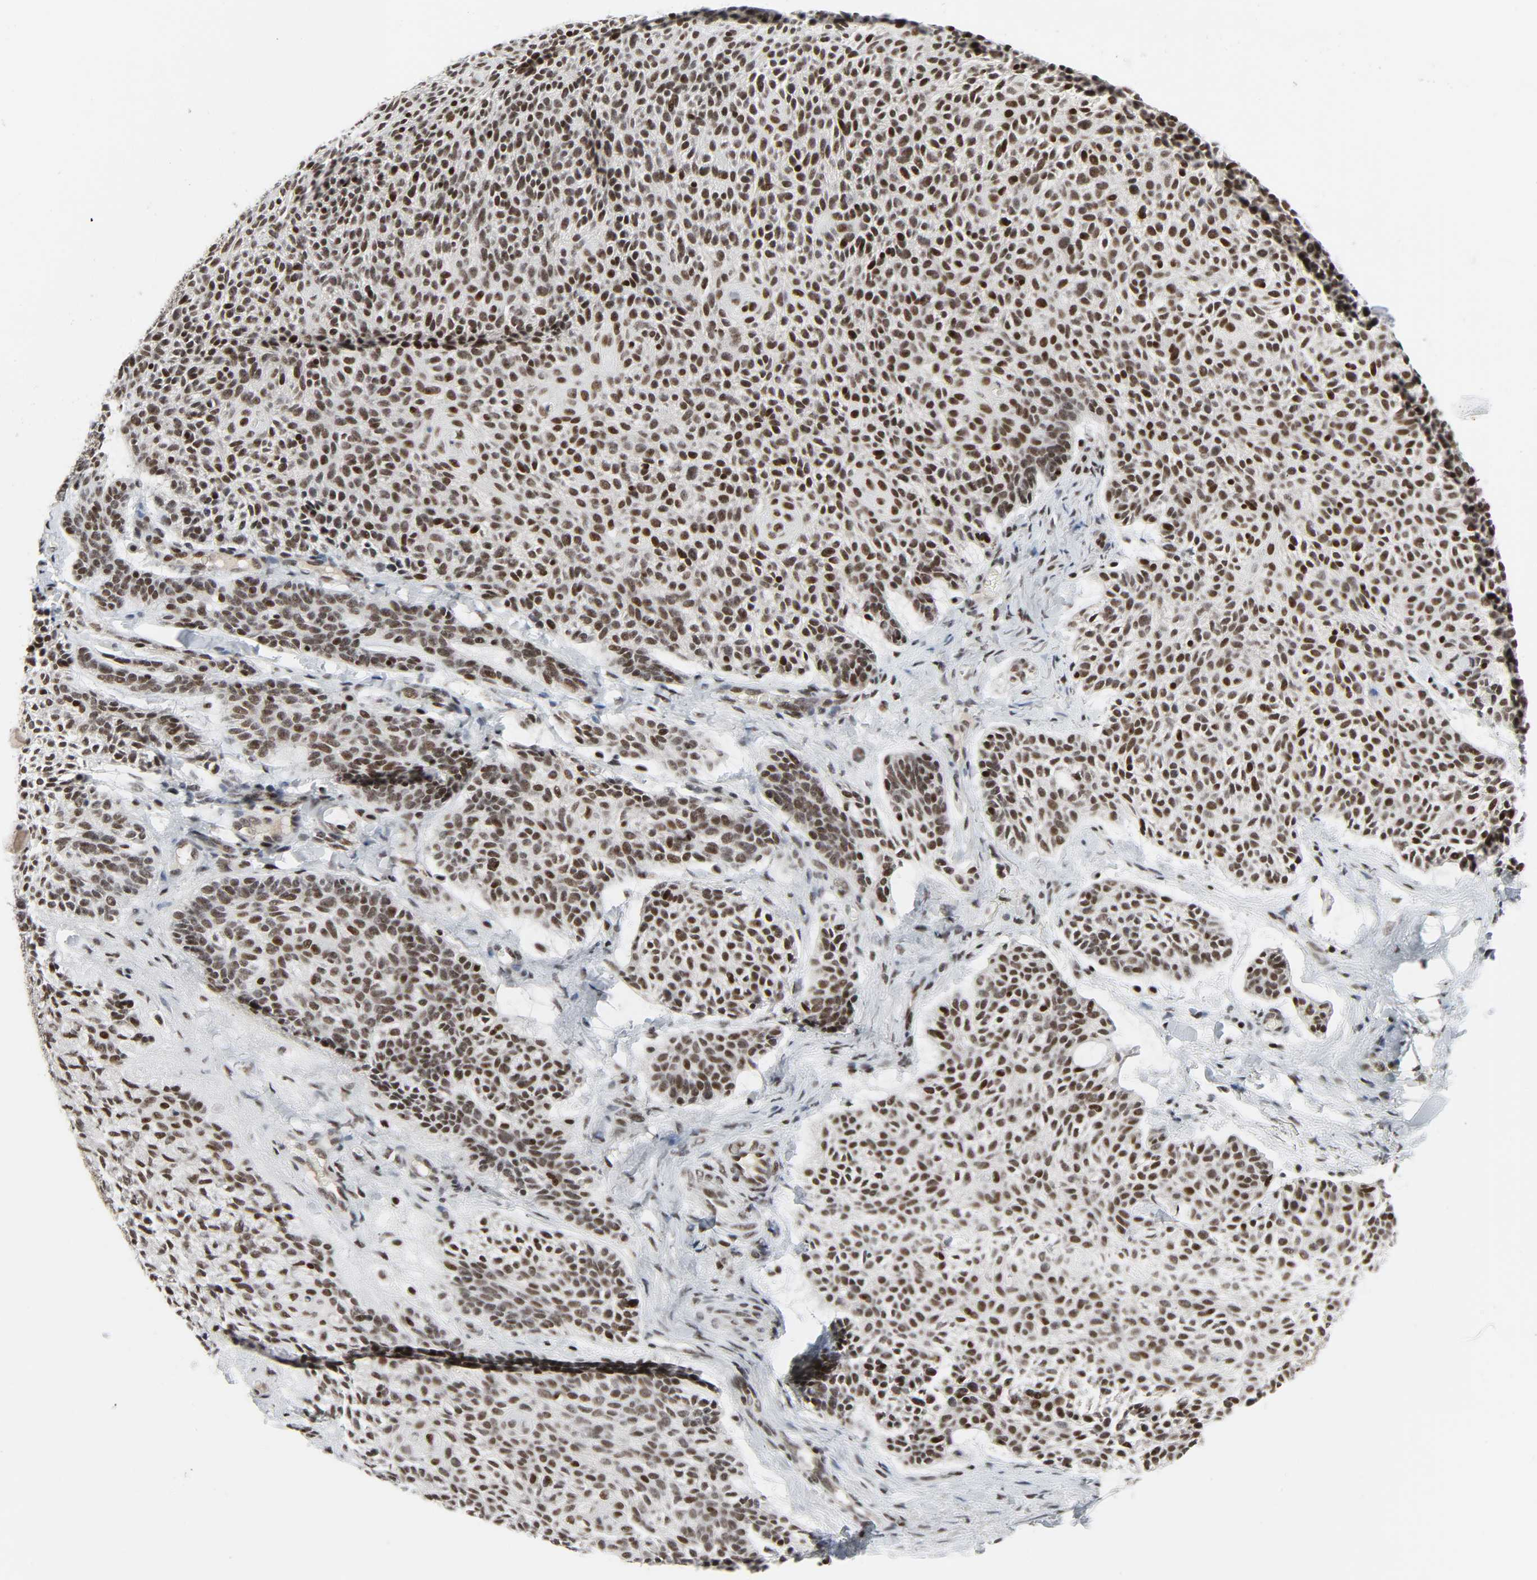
{"staining": {"intensity": "strong", "quantity": ">75%", "location": "nuclear"}, "tissue": "skin cancer", "cell_type": "Tumor cells", "image_type": "cancer", "snomed": [{"axis": "morphology", "description": "Normal tissue, NOS"}, {"axis": "morphology", "description": "Basal cell carcinoma"}, {"axis": "topography", "description": "Skin"}], "caption": "Protein expression by immunohistochemistry demonstrates strong nuclear expression in about >75% of tumor cells in basal cell carcinoma (skin). (DAB IHC with brightfield microscopy, high magnification).", "gene": "CDK7", "patient": {"sex": "female", "age": 70}}